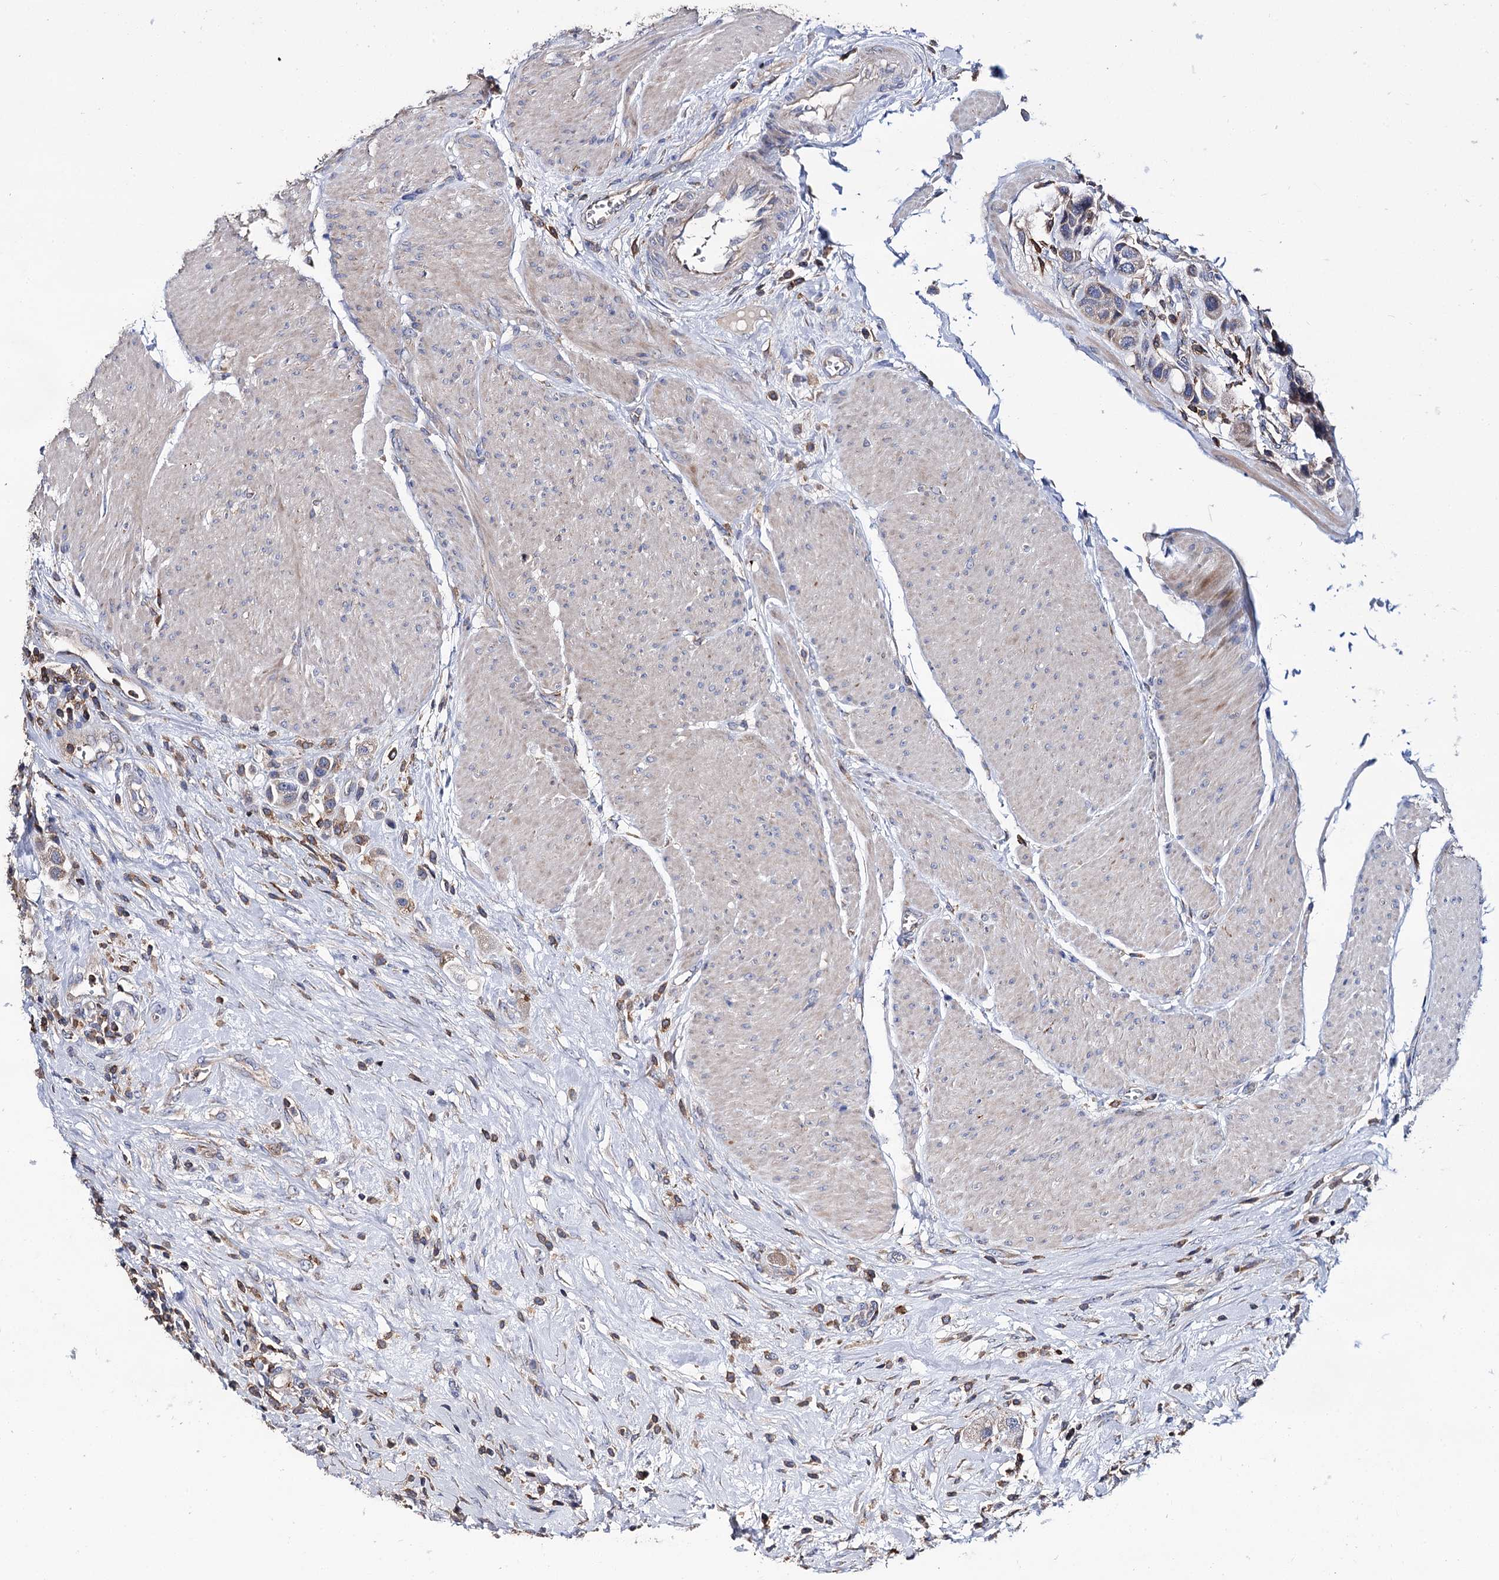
{"staining": {"intensity": "weak", "quantity": "25%-75%", "location": "cytoplasmic/membranous"}, "tissue": "urothelial cancer", "cell_type": "Tumor cells", "image_type": "cancer", "snomed": [{"axis": "morphology", "description": "Urothelial carcinoma, High grade"}, {"axis": "topography", "description": "Urinary bladder"}], "caption": "Protein analysis of high-grade urothelial carcinoma tissue displays weak cytoplasmic/membranous expression in approximately 25%-75% of tumor cells.", "gene": "UBASH3B", "patient": {"sex": "male", "age": 50}}